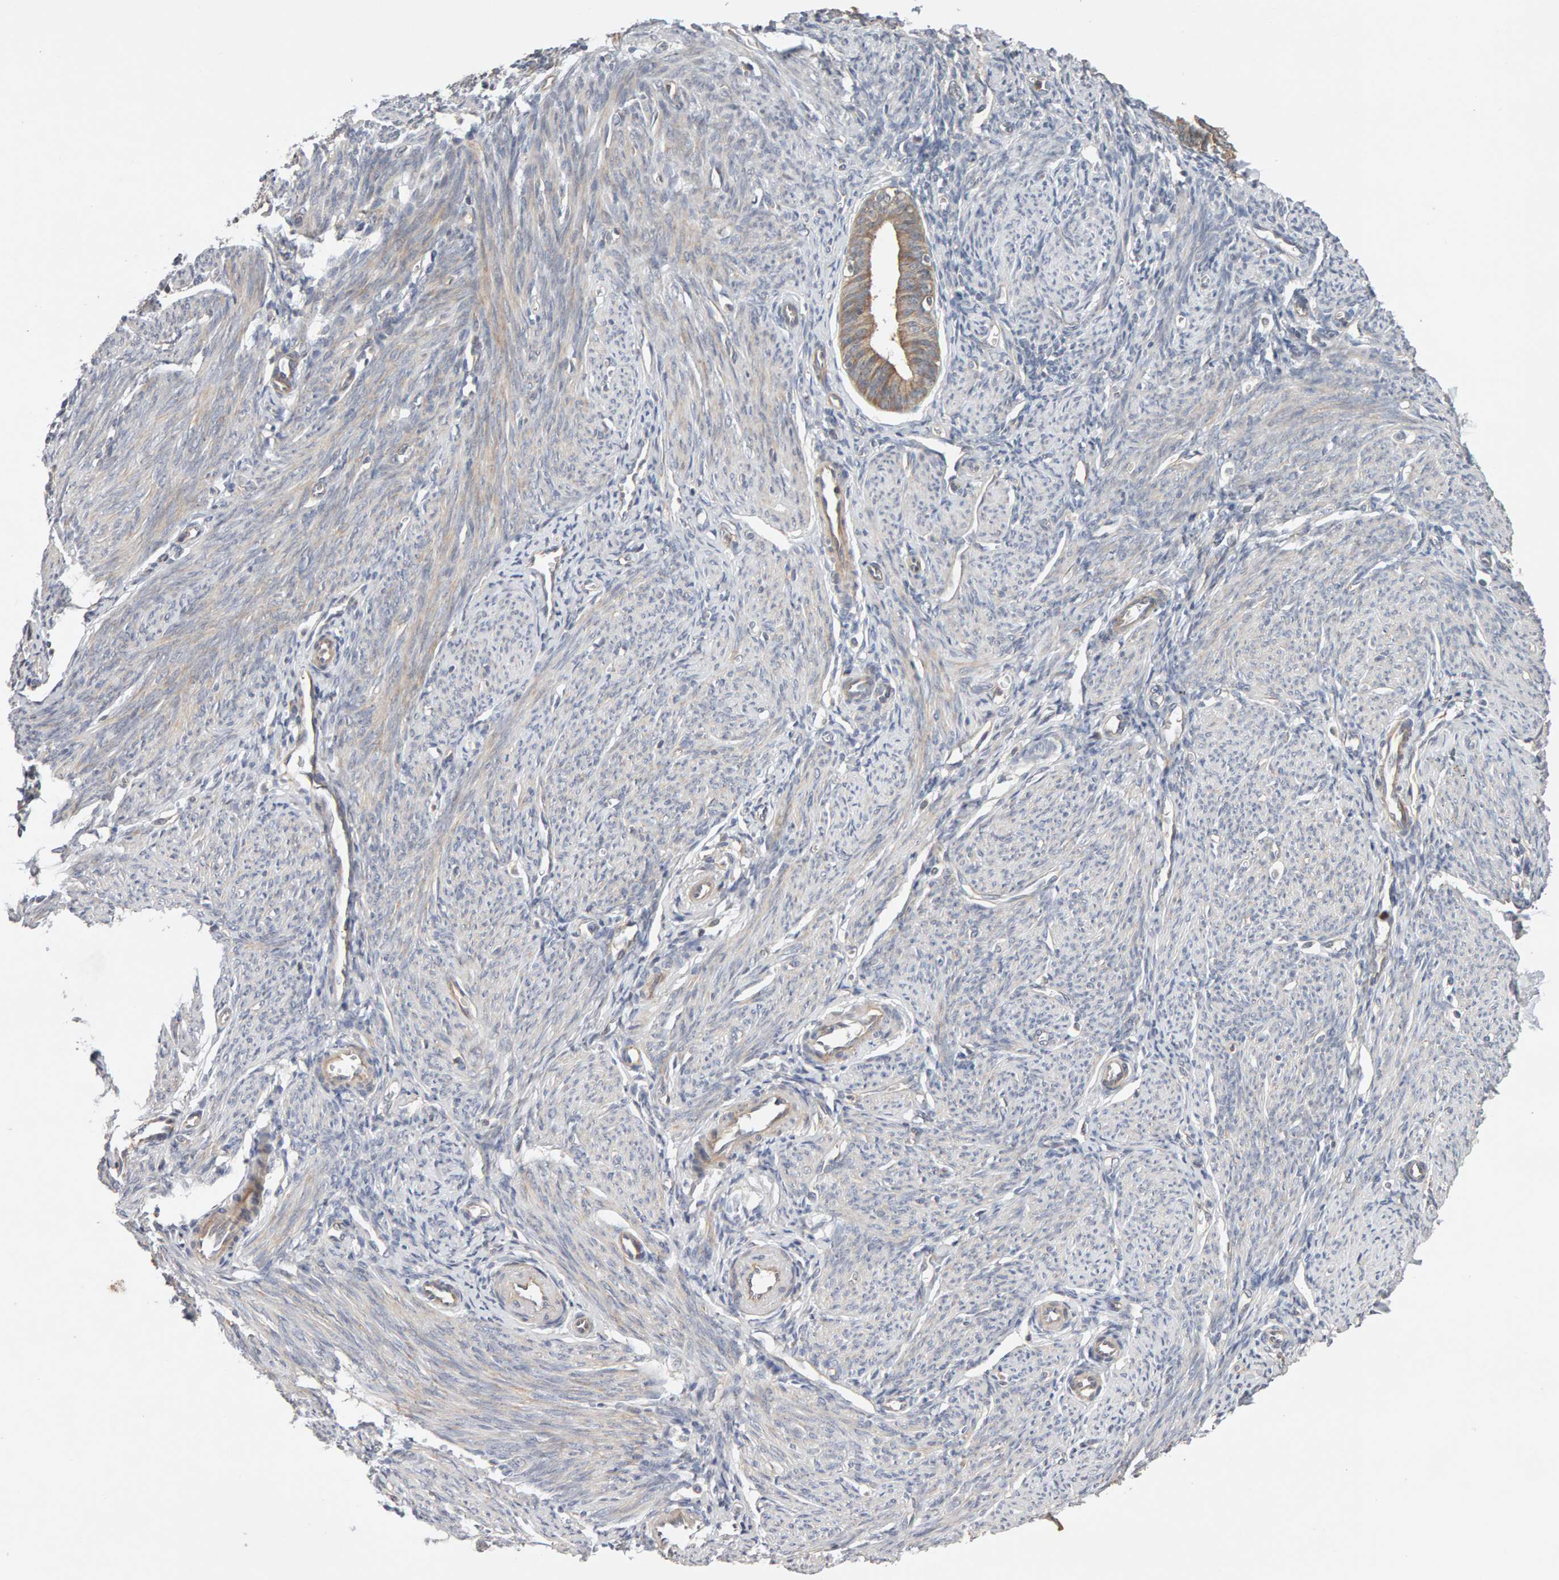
{"staining": {"intensity": "negative", "quantity": "none", "location": "none"}, "tissue": "endometrium", "cell_type": "Cells in endometrial stroma", "image_type": "normal", "snomed": [{"axis": "morphology", "description": "Normal tissue, NOS"}, {"axis": "morphology", "description": "Adenocarcinoma, NOS"}, {"axis": "topography", "description": "Endometrium"}], "caption": "DAB immunohistochemical staining of benign endometrium demonstrates no significant staining in cells in endometrial stroma.", "gene": "DNAJC7", "patient": {"sex": "female", "age": 57}}